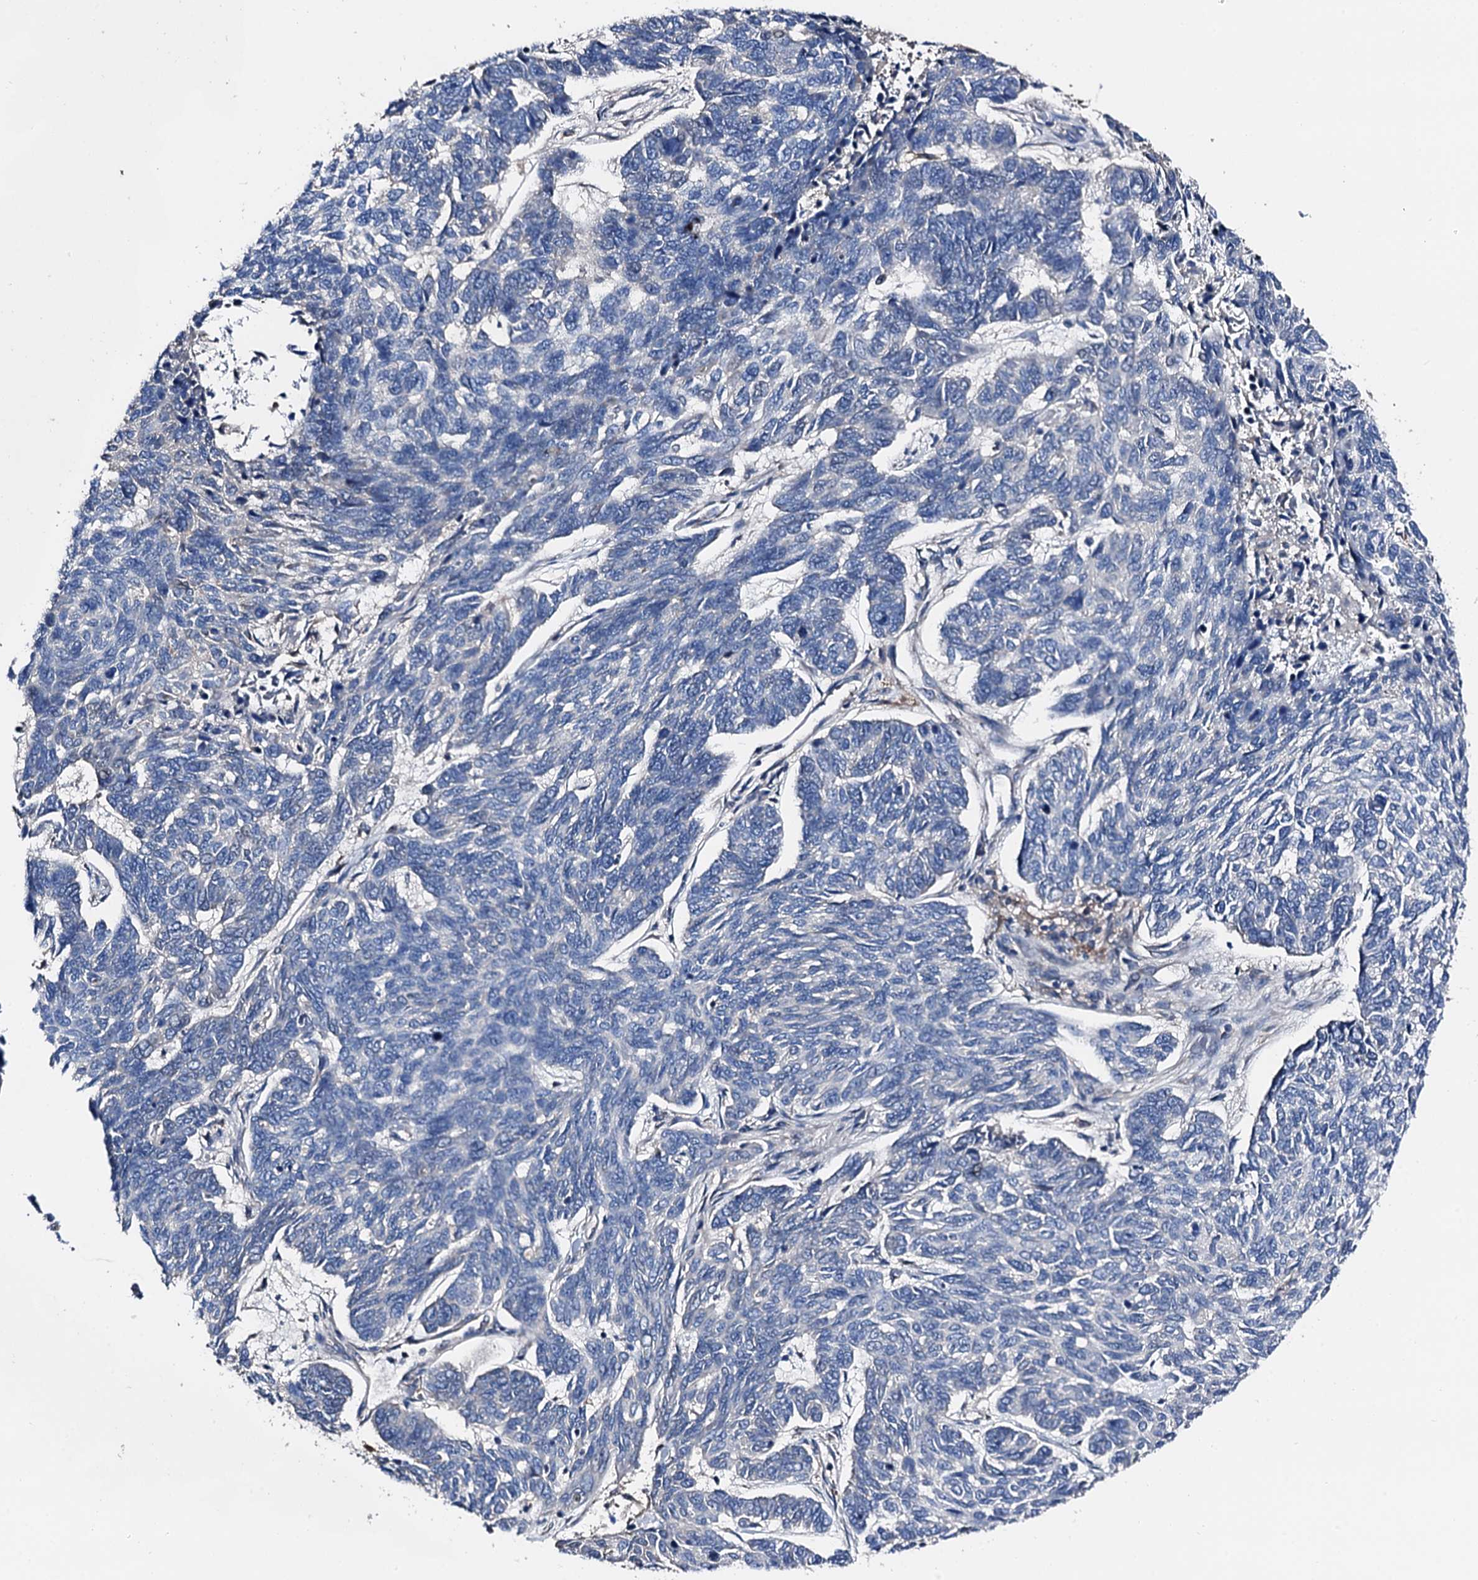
{"staining": {"intensity": "negative", "quantity": "none", "location": "none"}, "tissue": "skin cancer", "cell_type": "Tumor cells", "image_type": "cancer", "snomed": [{"axis": "morphology", "description": "Basal cell carcinoma"}, {"axis": "topography", "description": "Skin"}], "caption": "High power microscopy micrograph of an IHC micrograph of skin cancer (basal cell carcinoma), revealing no significant positivity in tumor cells.", "gene": "TRAFD1", "patient": {"sex": "female", "age": 65}}